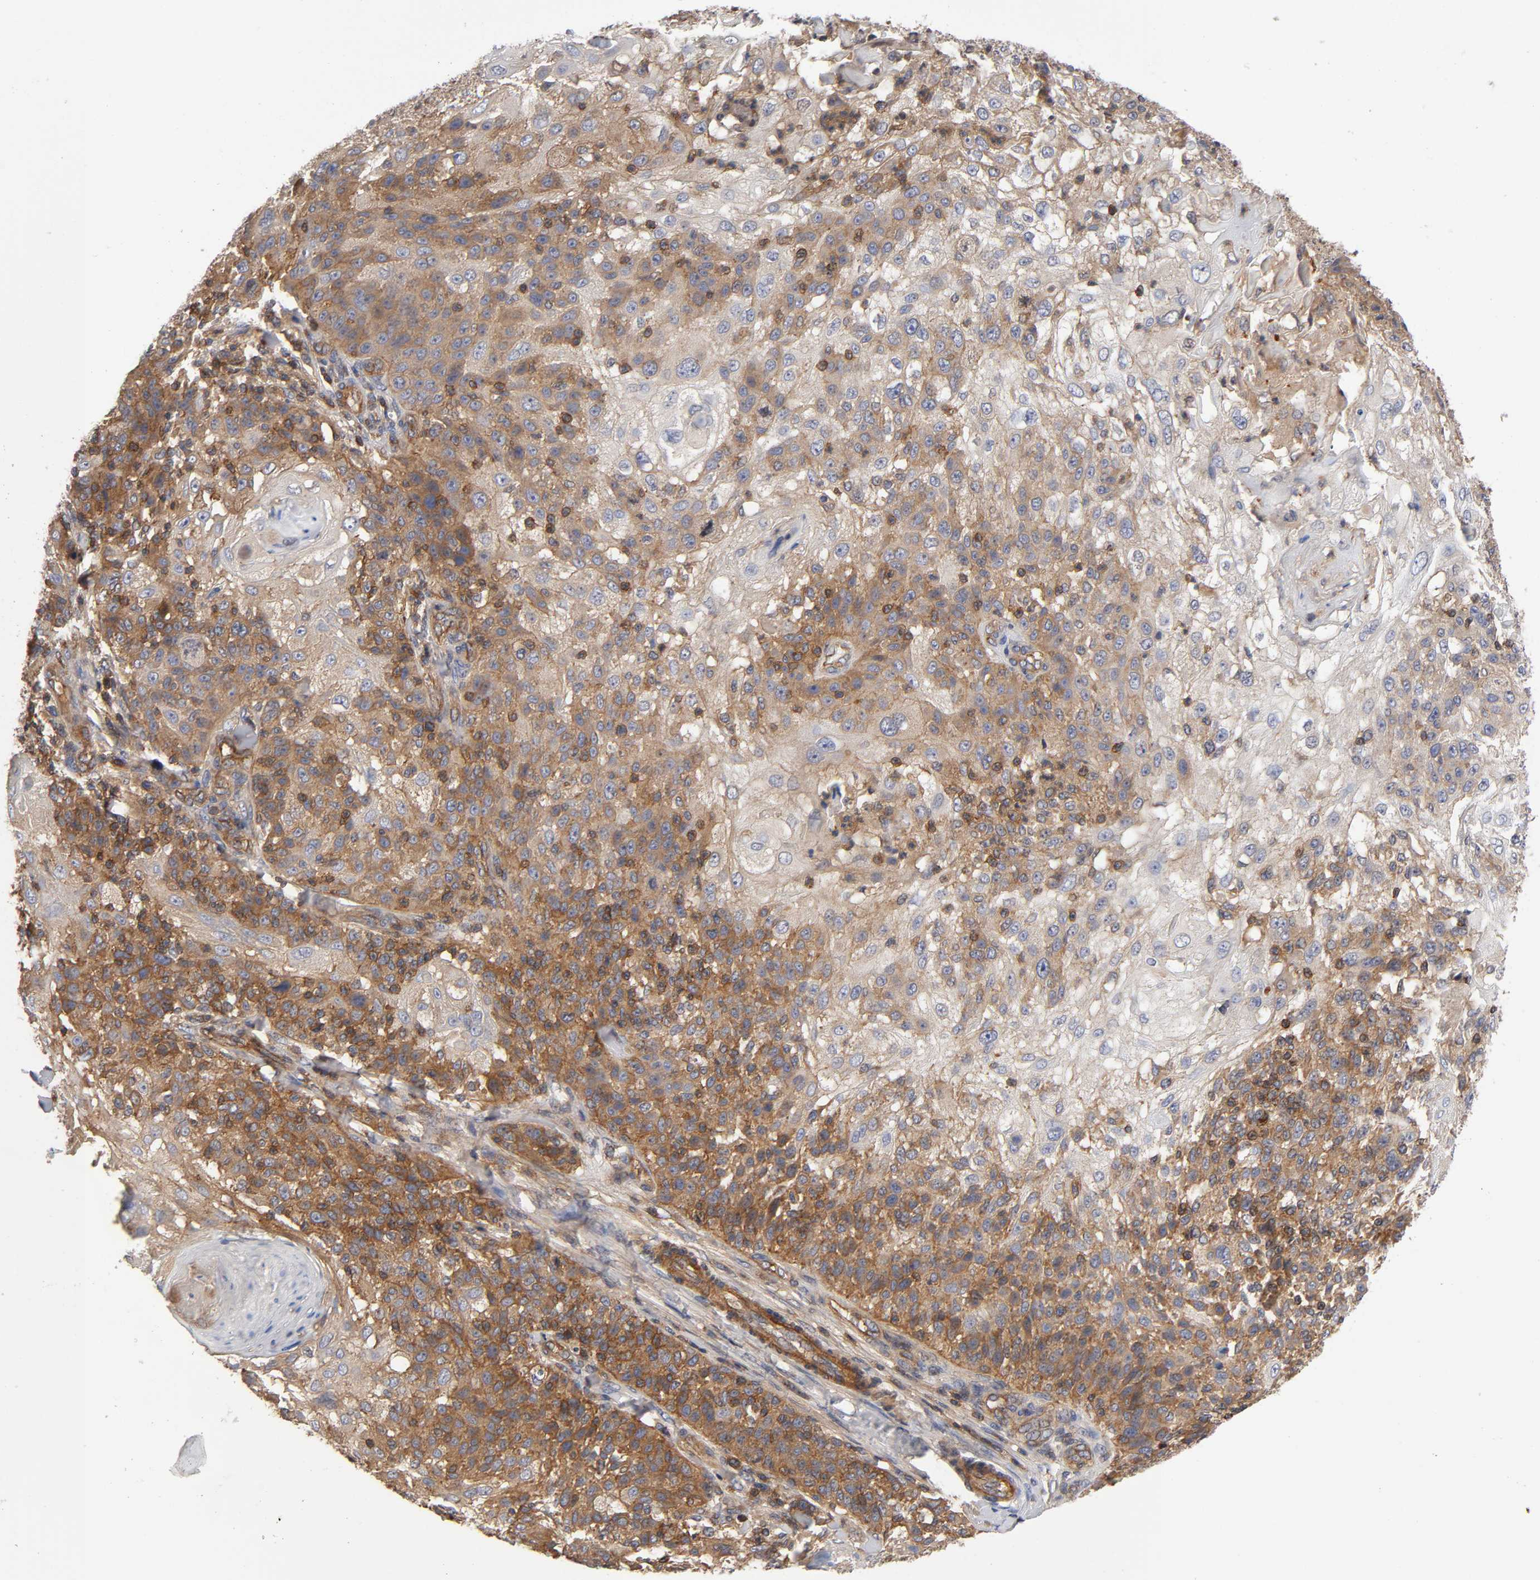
{"staining": {"intensity": "strong", "quantity": "25%-75%", "location": "cytoplasmic/membranous"}, "tissue": "skin cancer", "cell_type": "Tumor cells", "image_type": "cancer", "snomed": [{"axis": "morphology", "description": "Normal tissue, NOS"}, {"axis": "morphology", "description": "Squamous cell carcinoma, NOS"}, {"axis": "topography", "description": "Skin"}], "caption": "IHC micrograph of neoplastic tissue: squamous cell carcinoma (skin) stained using immunohistochemistry (IHC) demonstrates high levels of strong protein expression localized specifically in the cytoplasmic/membranous of tumor cells, appearing as a cytoplasmic/membranous brown color.", "gene": "LAMTOR2", "patient": {"sex": "female", "age": 83}}